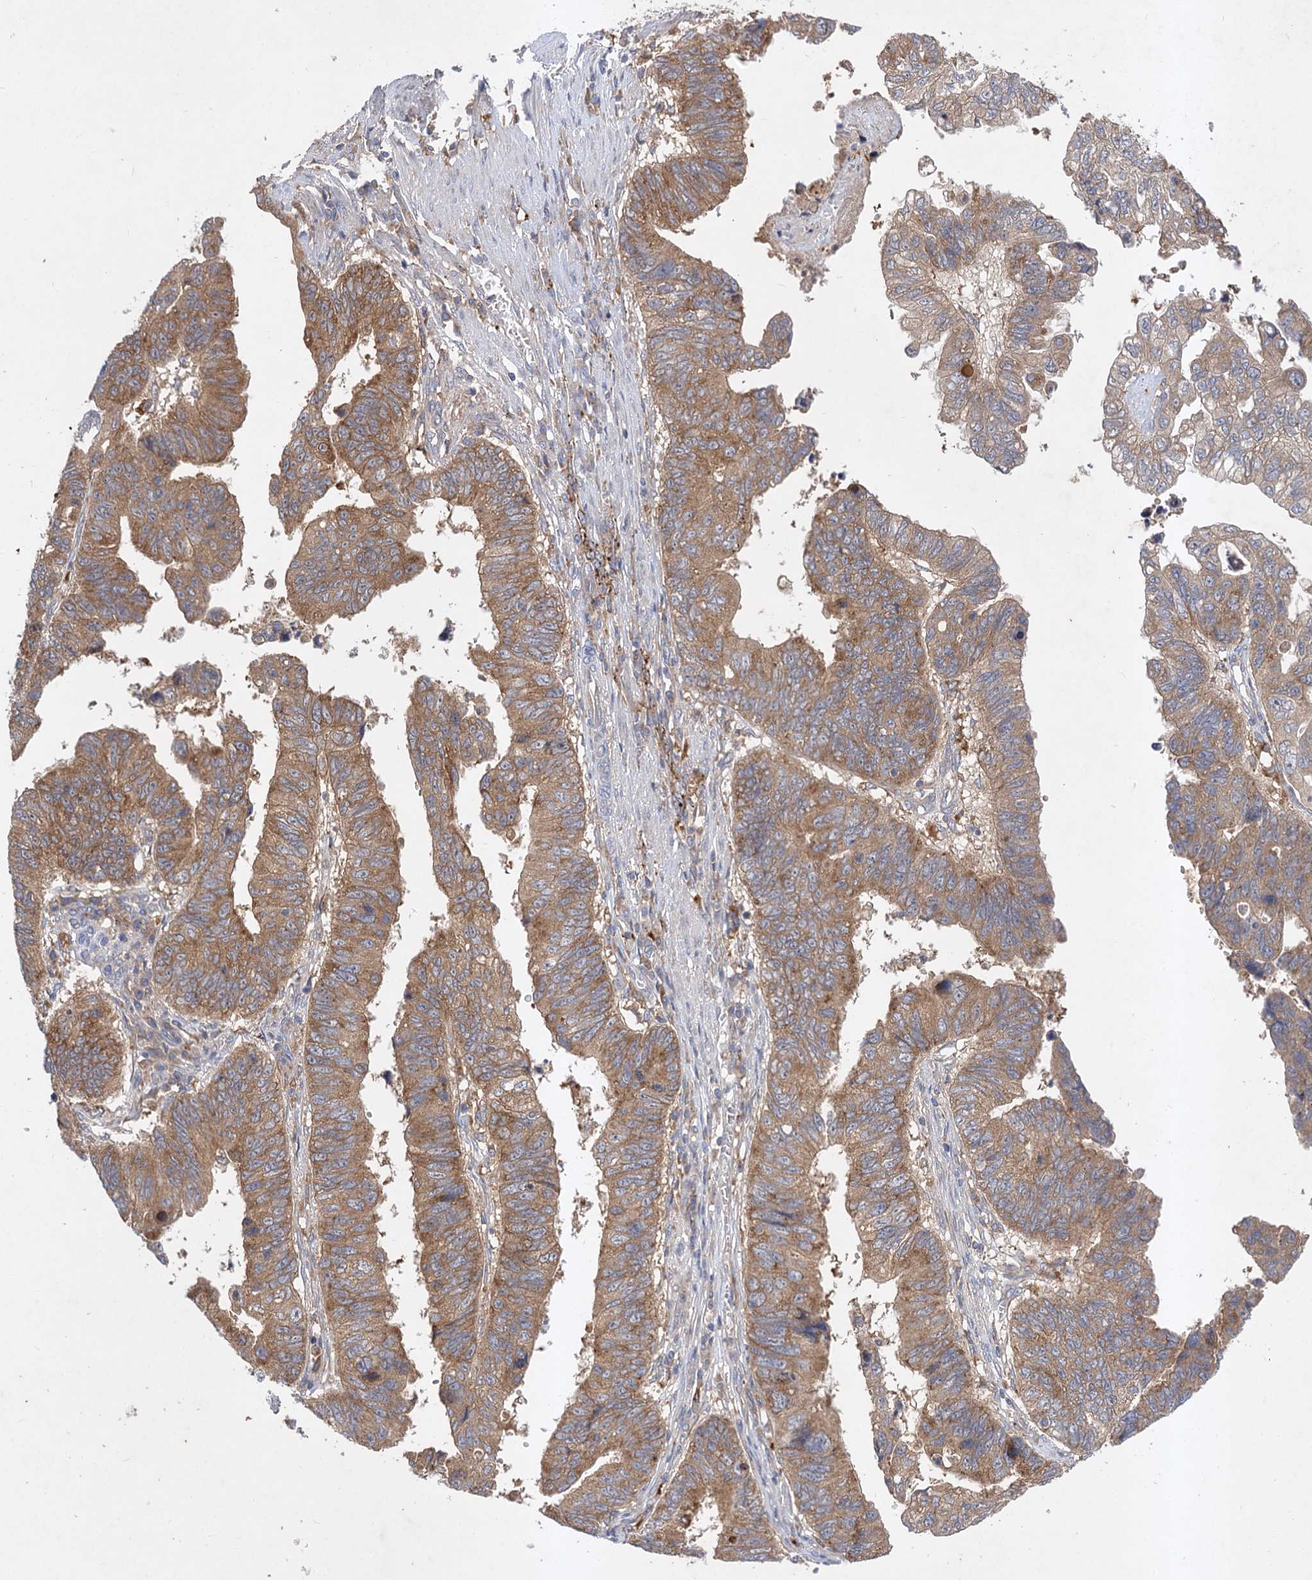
{"staining": {"intensity": "moderate", "quantity": ">75%", "location": "cytoplasmic/membranous"}, "tissue": "stomach cancer", "cell_type": "Tumor cells", "image_type": "cancer", "snomed": [{"axis": "morphology", "description": "Adenocarcinoma, NOS"}, {"axis": "topography", "description": "Stomach"}], "caption": "Protein expression analysis of stomach adenocarcinoma displays moderate cytoplasmic/membranous staining in approximately >75% of tumor cells.", "gene": "PATL1", "patient": {"sex": "male", "age": 59}}